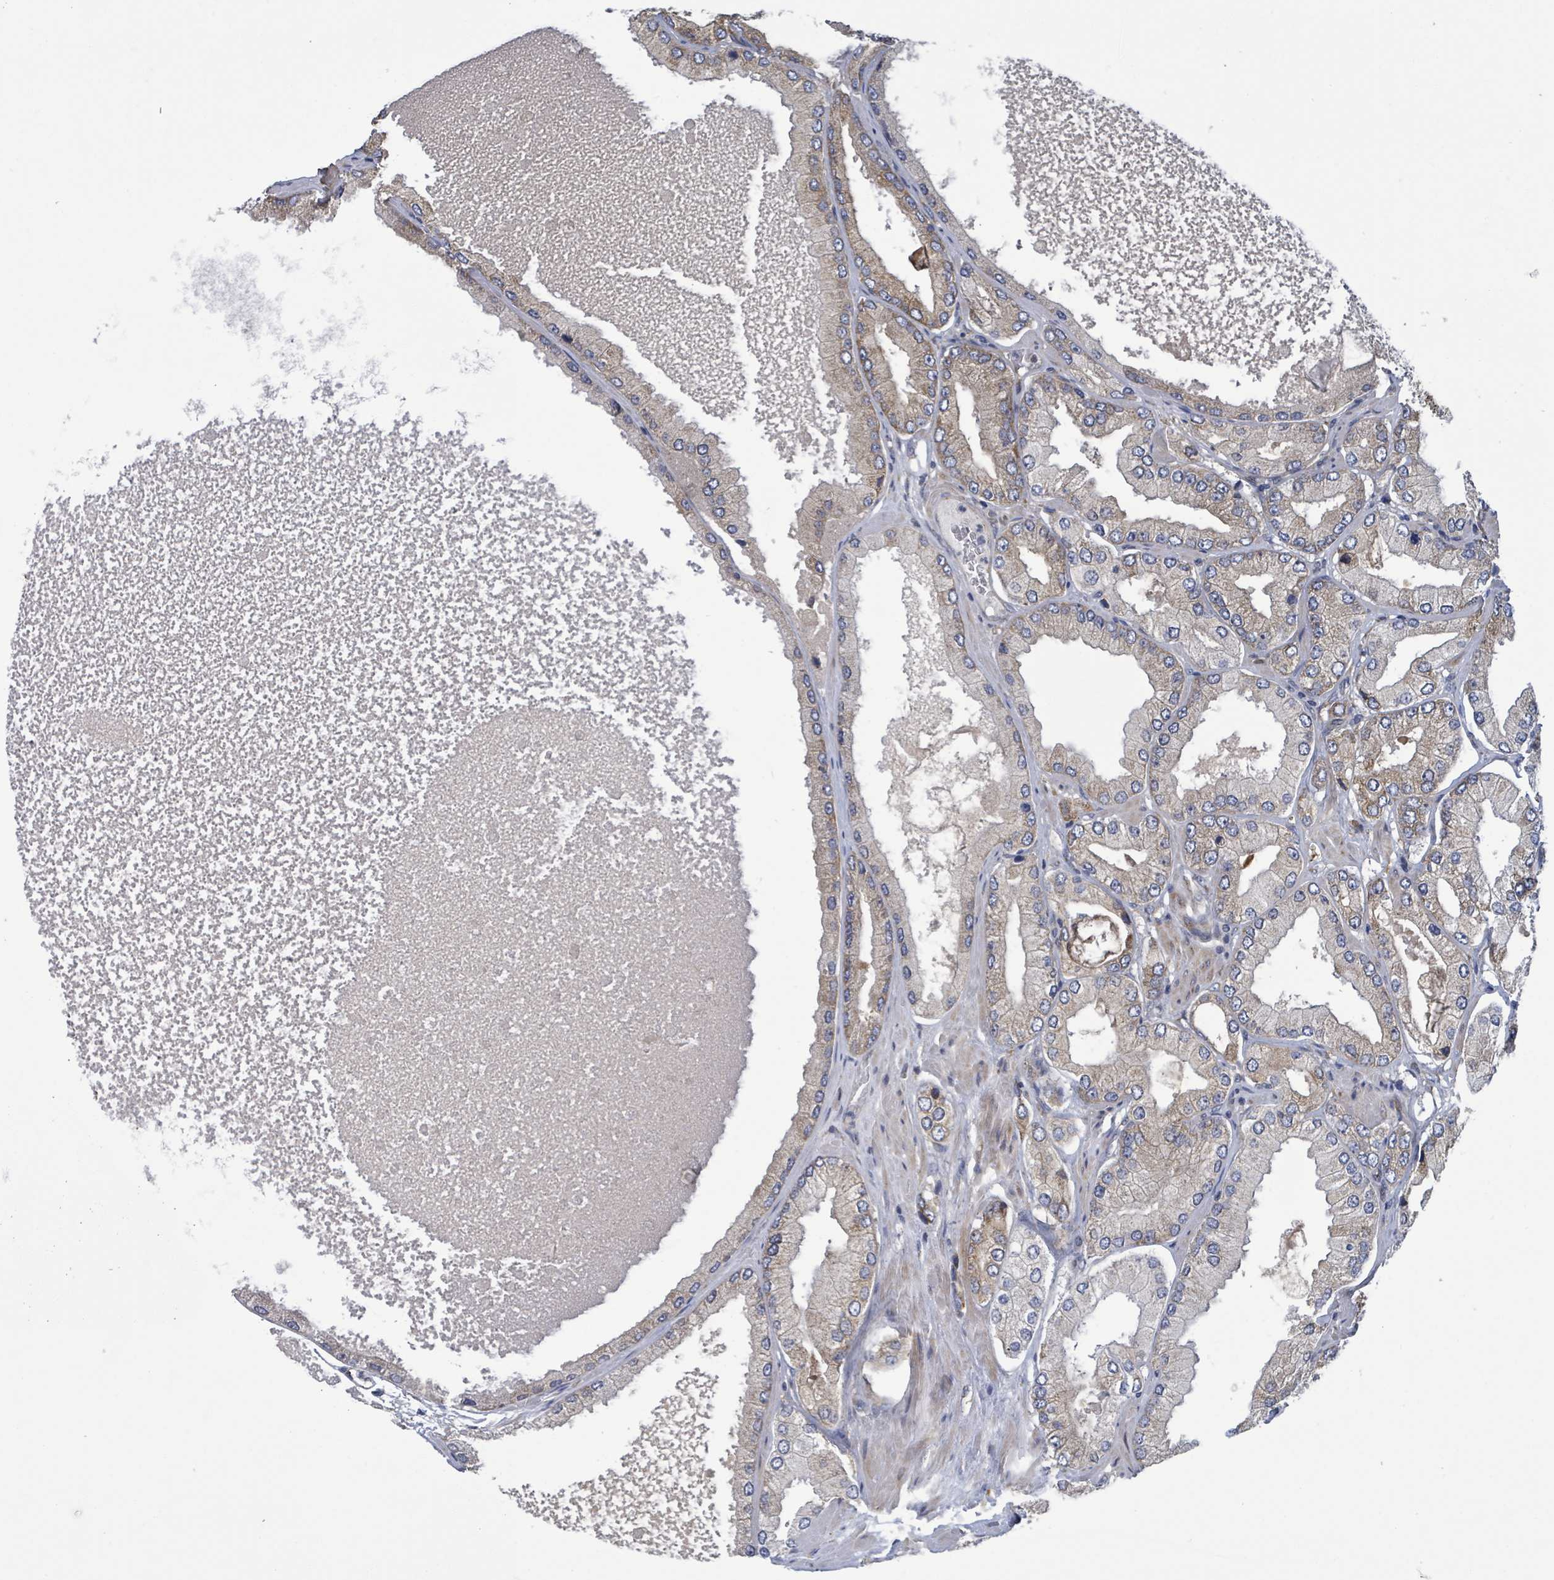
{"staining": {"intensity": "moderate", "quantity": "25%-75%", "location": "cytoplasmic/membranous"}, "tissue": "prostate cancer", "cell_type": "Tumor cells", "image_type": "cancer", "snomed": [{"axis": "morphology", "description": "Adenocarcinoma, Low grade"}, {"axis": "topography", "description": "Prostate"}], "caption": "A histopathology image of human prostate cancer (adenocarcinoma (low-grade)) stained for a protein reveals moderate cytoplasmic/membranous brown staining in tumor cells. (Brightfield microscopy of DAB IHC at high magnification).", "gene": "NOMO1", "patient": {"sex": "male", "age": 42}}